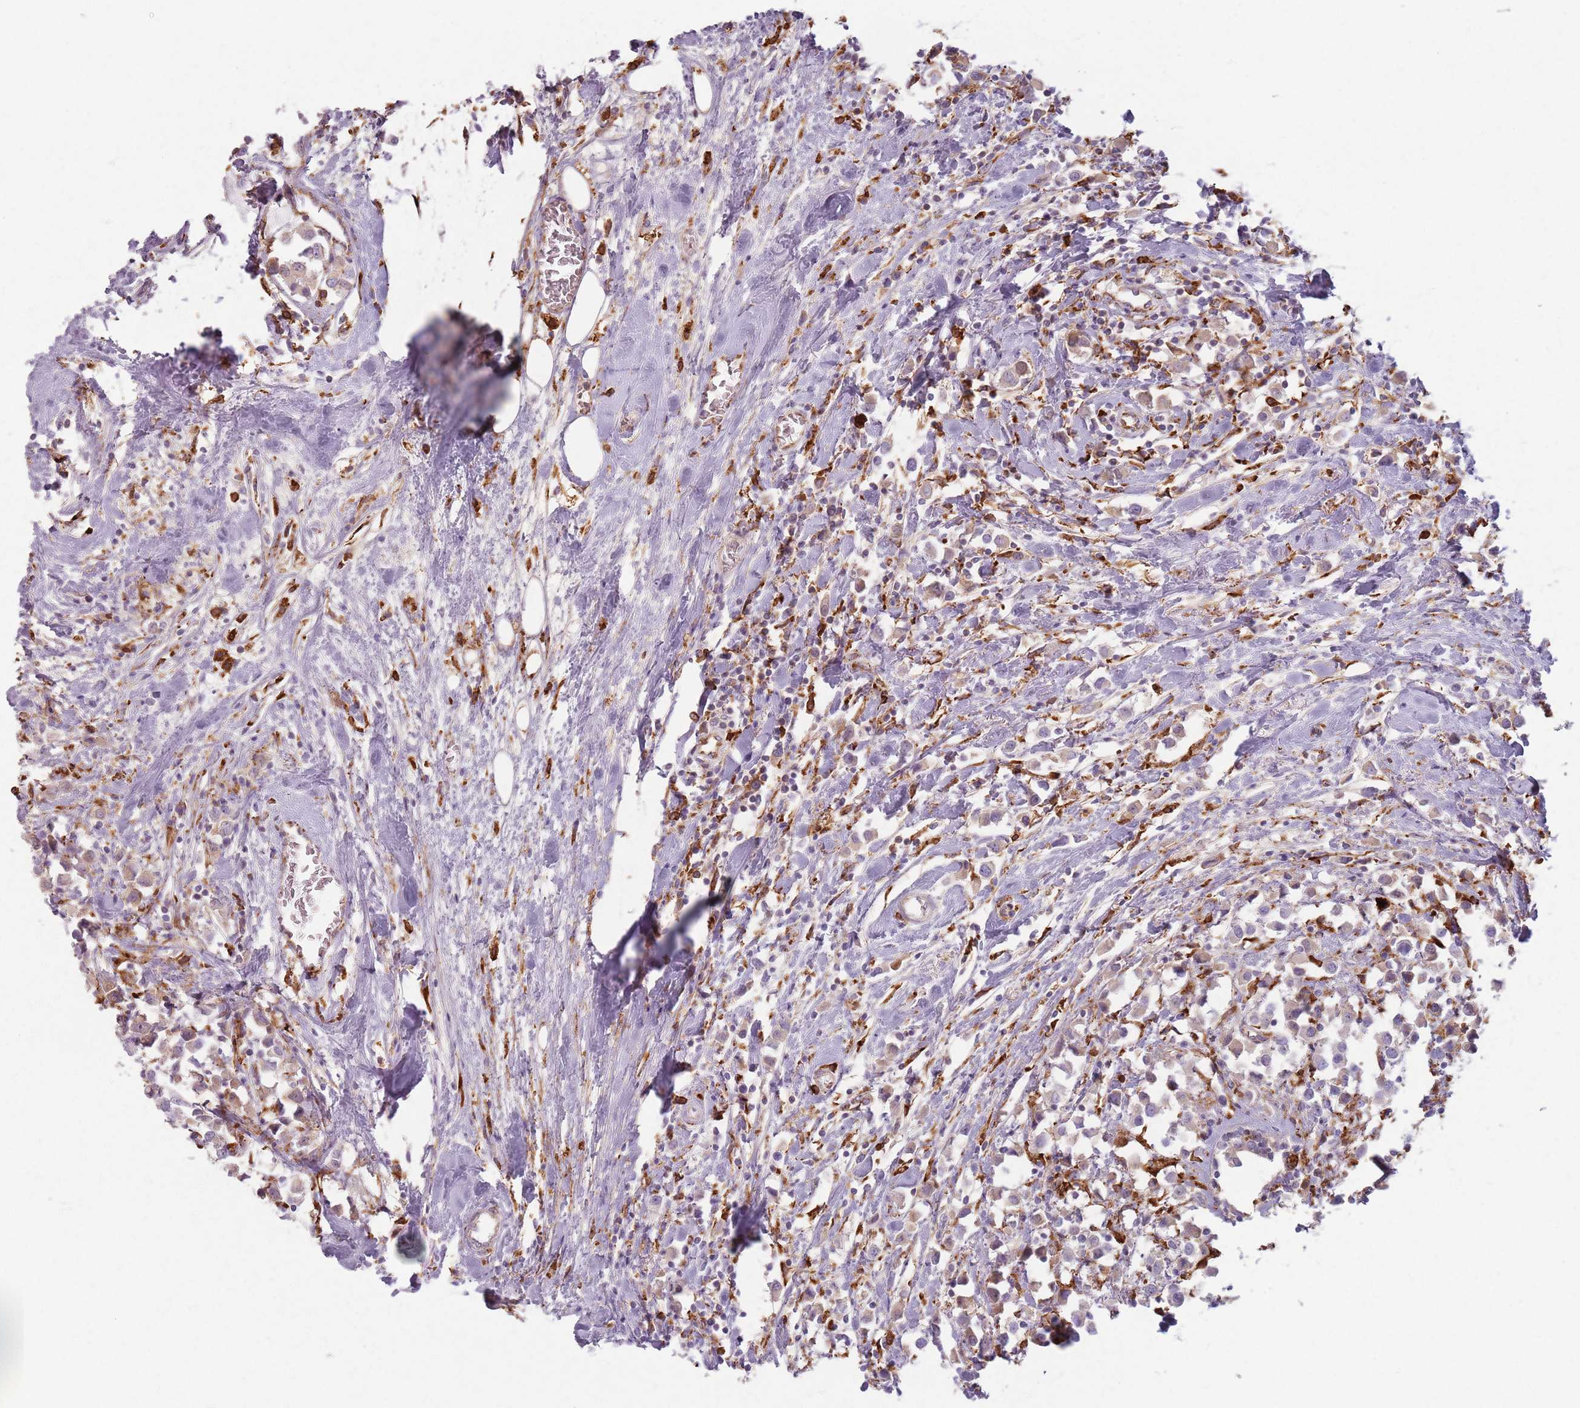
{"staining": {"intensity": "weak", "quantity": "25%-75%", "location": "cytoplasmic/membranous"}, "tissue": "breast cancer", "cell_type": "Tumor cells", "image_type": "cancer", "snomed": [{"axis": "morphology", "description": "Duct carcinoma"}, {"axis": "topography", "description": "Breast"}], "caption": "A photomicrograph of human breast cancer stained for a protein shows weak cytoplasmic/membranous brown staining in tumor cells.", "gene": "COLGALT1", "patient": {"sex": "female", "age": 61}}